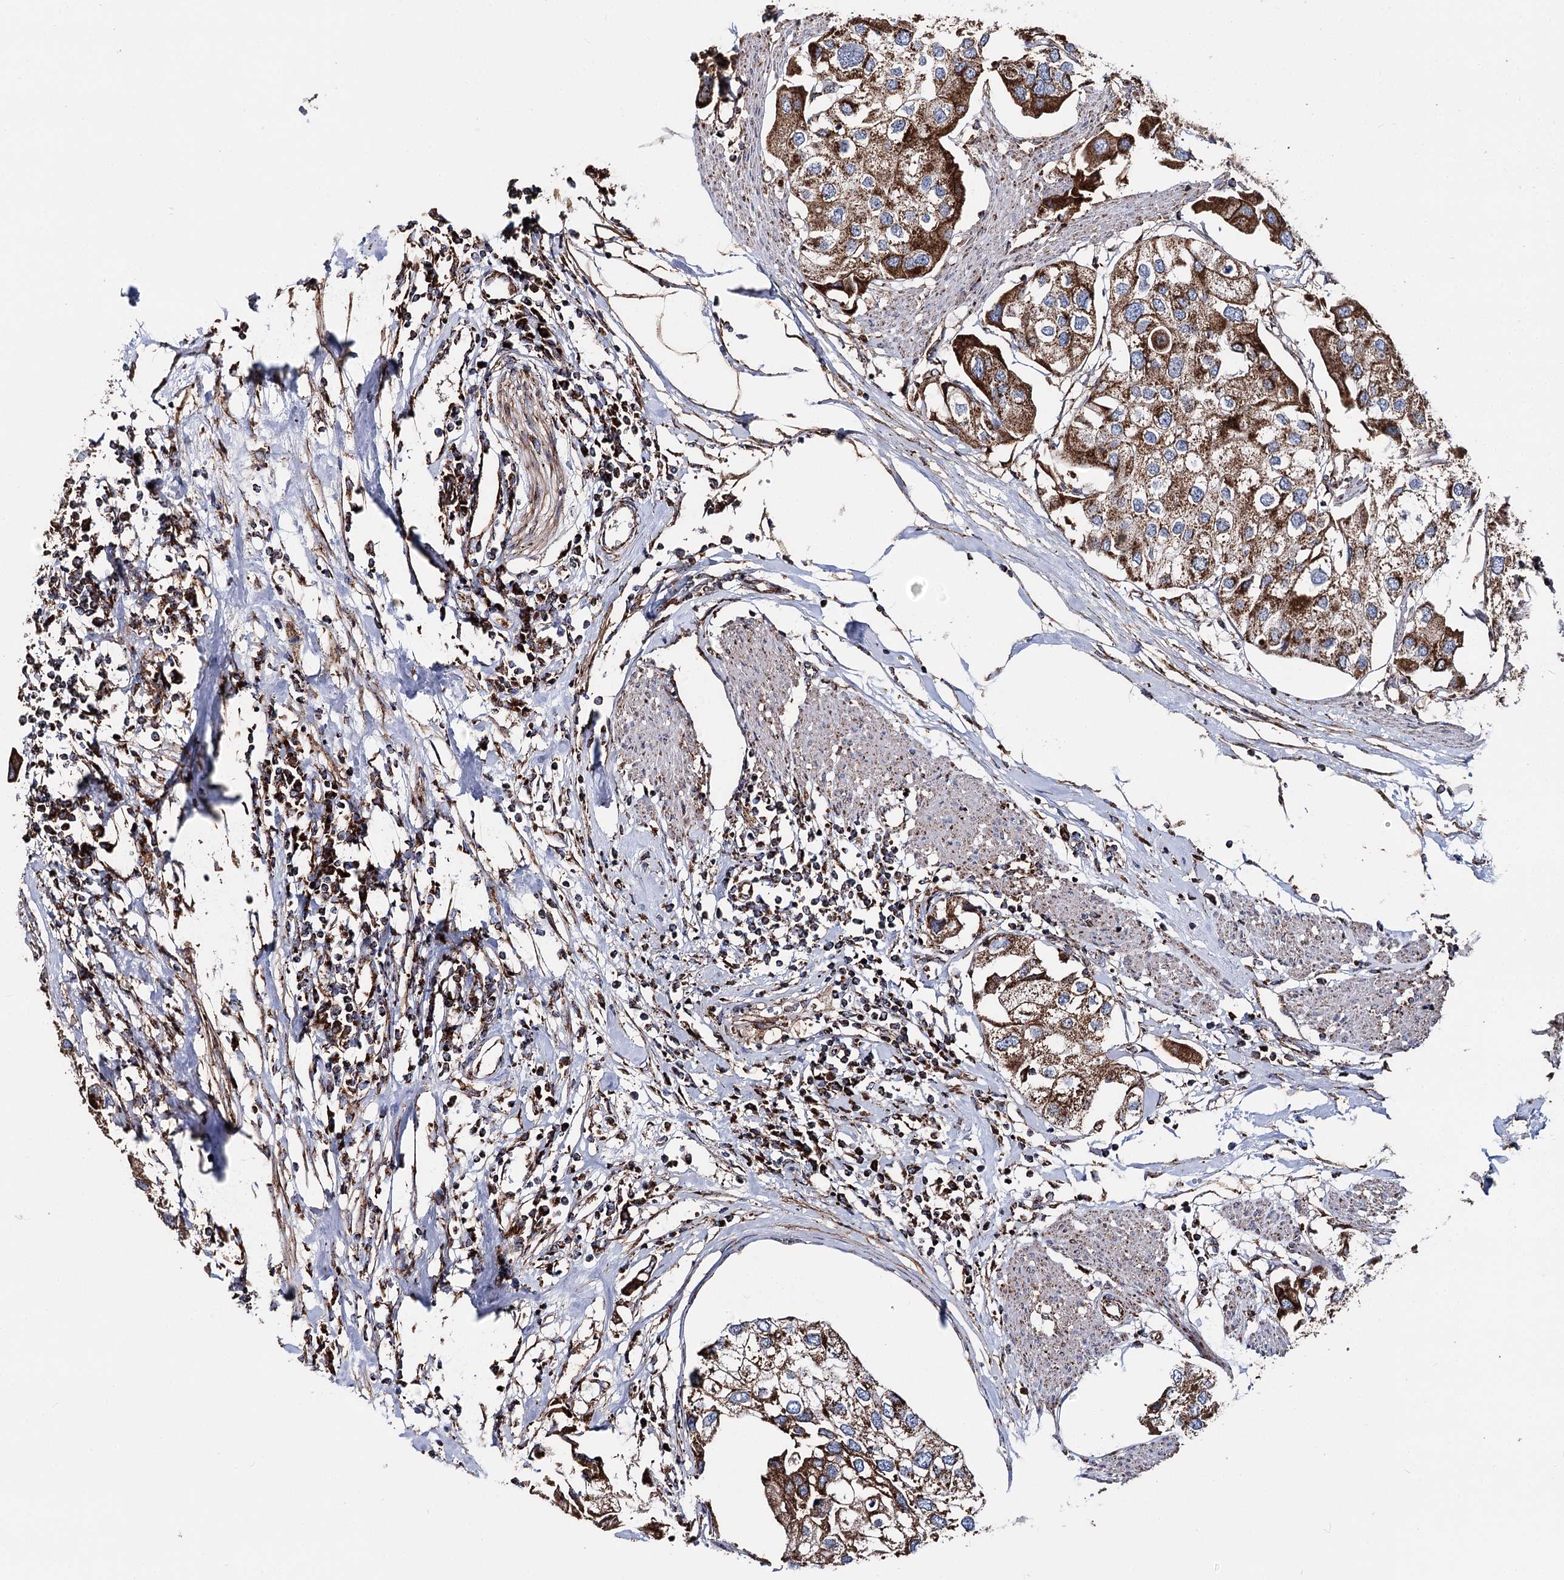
{"staining": {"intensity": "strong", "quantity": "25%-75%", "location": "cytoplasmic/membranous"}, "tissue": "urothelial cancer", "cell_type": "Tumor cells", "image_type": "cancer", "snomed": [{"axis": "morphology", "description": "Urothelial carcinoma, High grade"}, {"axis": "topography", "description": "Urinary bladder"}], "caption": "Brown immunohistochemical staining in human urothelial cancer reveals strong cytoplasmic/membranous staining in about 25%-75% of tumor cells.", "gene": "MSANTD2", "patient": {"sex": "male", "age": 64}}